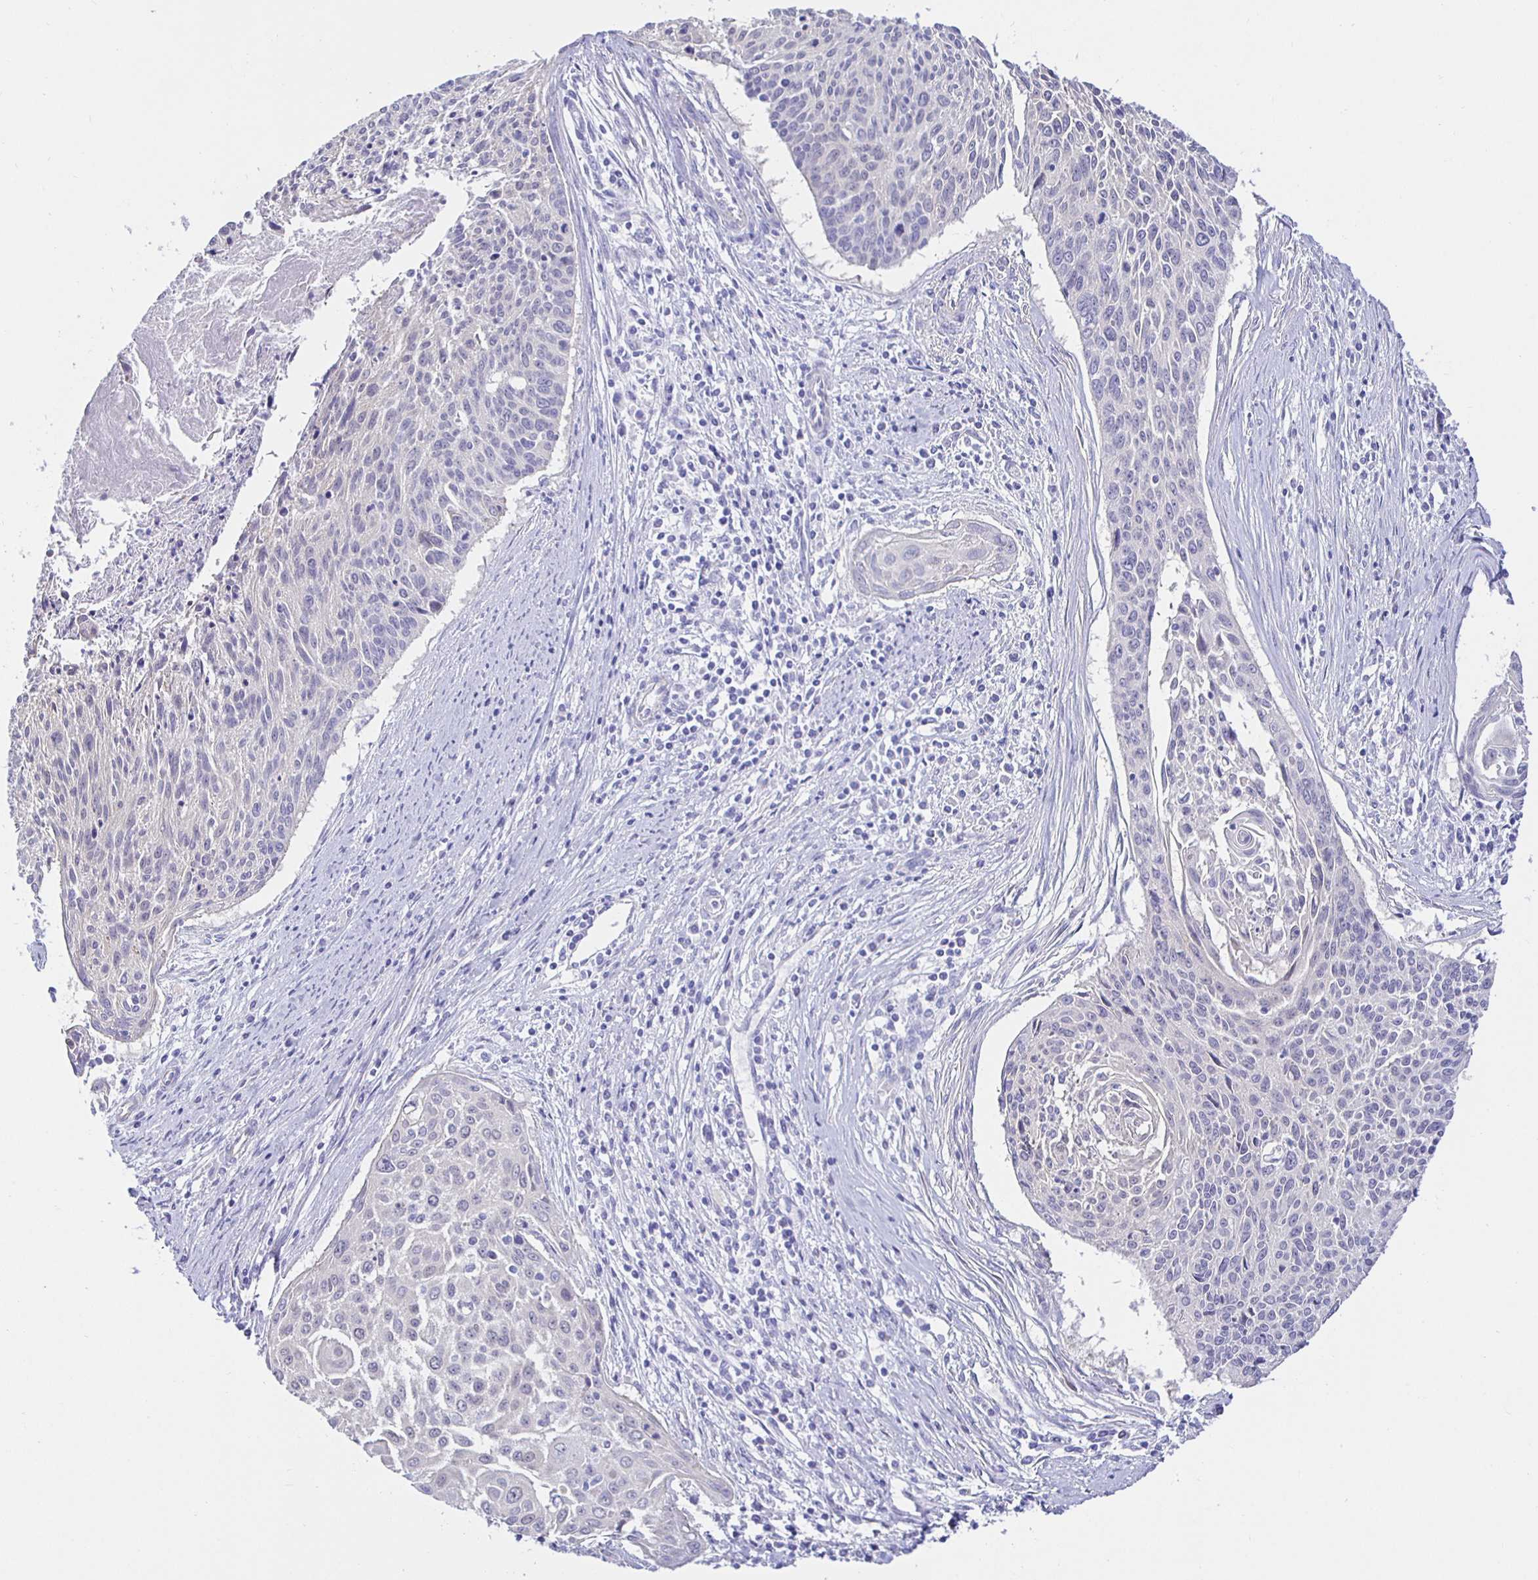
{"staining": {"intensity": "negative", "quantity": "none", "location": "none"}, "tissue": "cervical cancer", "cell_type": "Tumor cells", "image_type": "cancer", "snomed": [{"axis": "morphology", "description": "Squamous cell carcinoma, NOS"}, {"axis": "topography", "description": "Cervix"}], "caption": "Image shows no protein staining in tumor cells of cervical squamous cell carcinoma tissue. (DAB immunohistochemistry (IHC) visualized using brightfield microscopy, high magnification).", "gene": "HSPA4L", "patient": {"sex": "female", "age": 55}}